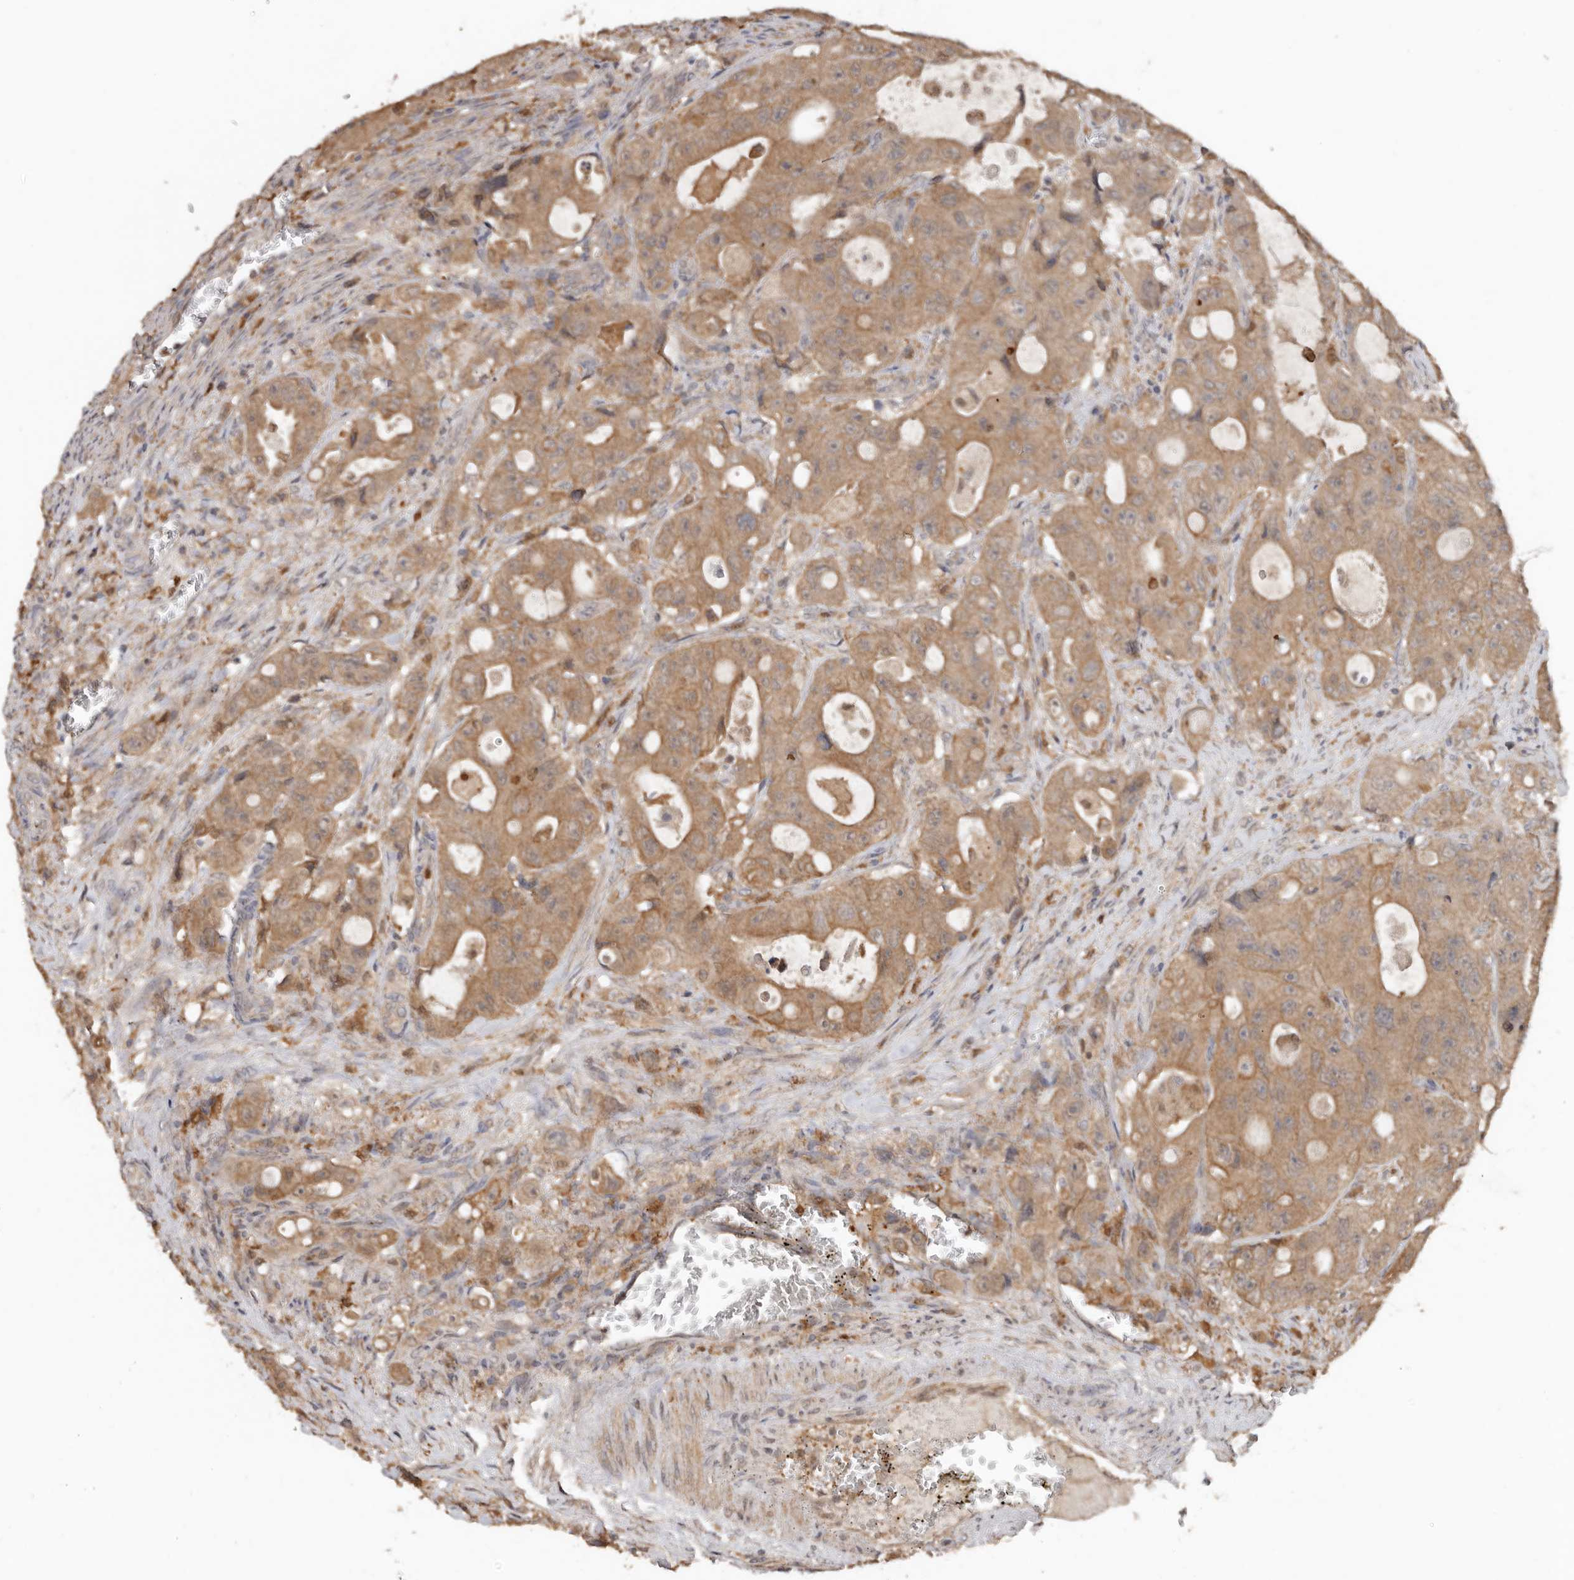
{"staining": {"intensity": "moderate", "quantity": ">75%", "location": "cytoplasmic/membranous"}, "tissue": "colorectal cancer", "cell_type": "Tumor cells", "image_type": "cancer", "snomed": [{"axis": "morphology", "description": "Adenocarcinoma, NOS"}, {"axis": "topography", "description": "Colon"}], "caption": "High-power microscopy captured an immunohistochemistry (IHC) histopathology image of colorectal cancer, revealing moderate cytoplasmic/membranous positivity in approximately >75% of tumor cells.", "gene": "RSPO2", "patient": {"sex": "female", "age": 46}}